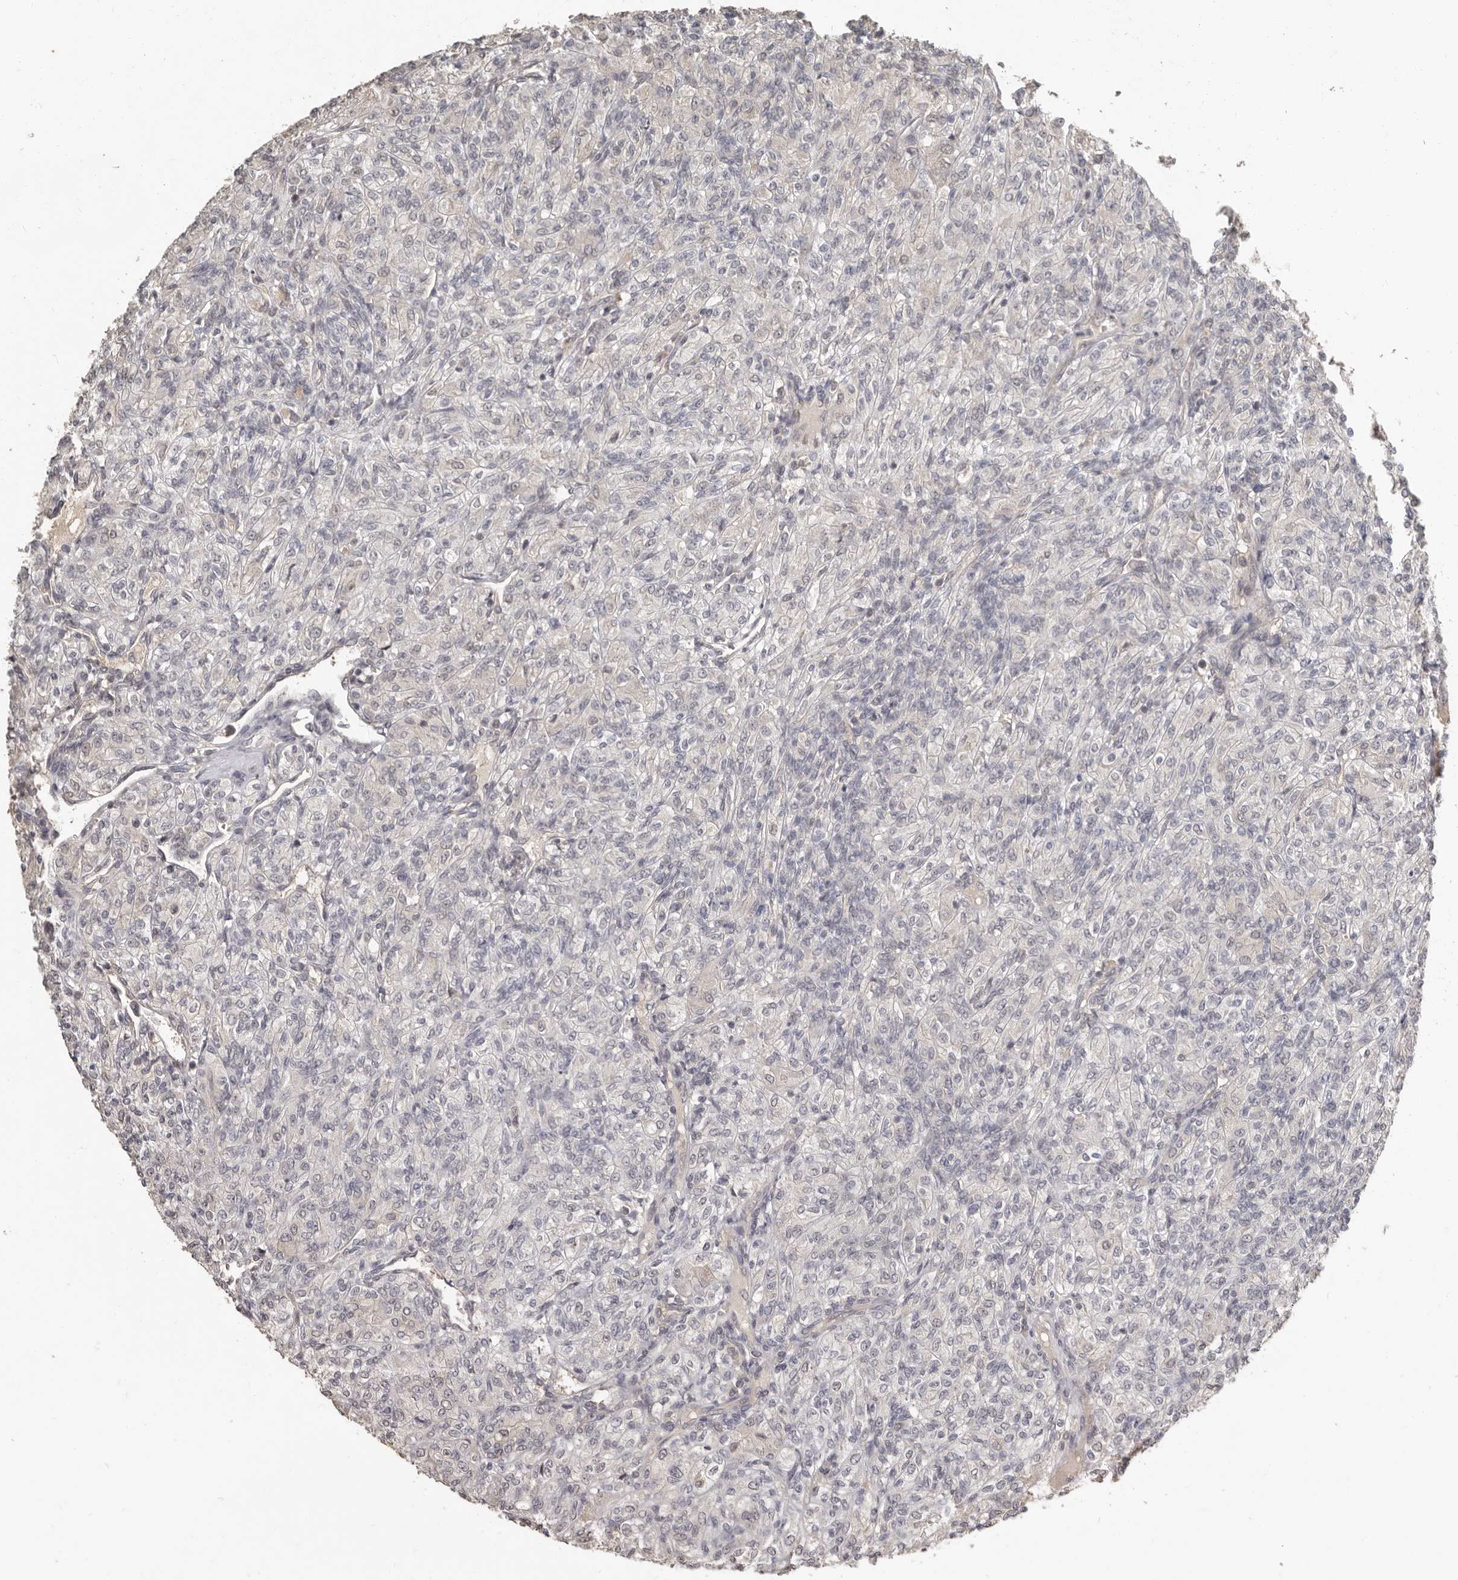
{"staining": {"intensity": "negative", "quantity": "none", "location": "none"}, "tissue": "renal cancer", "cell_type": "Tumor cells", "image_type": "cancer", "snomed": [{"axis": "morphology", "description": "Adenocarcinoma, NOS"}, {"axis": "topography", "description": "Kidney"}], "caption": "Immunohistochemistry histopathology image of neoplastic tissue: renal cancer stained with DAB exhibits no significant protein staining in tumor cells. (DAB (3,3'-diaminobenzidine) IHC visualized using brightfield microscopy, high magnification).", "gene": "ZFP14", "patient": {"sex": "male", "age": 77}}